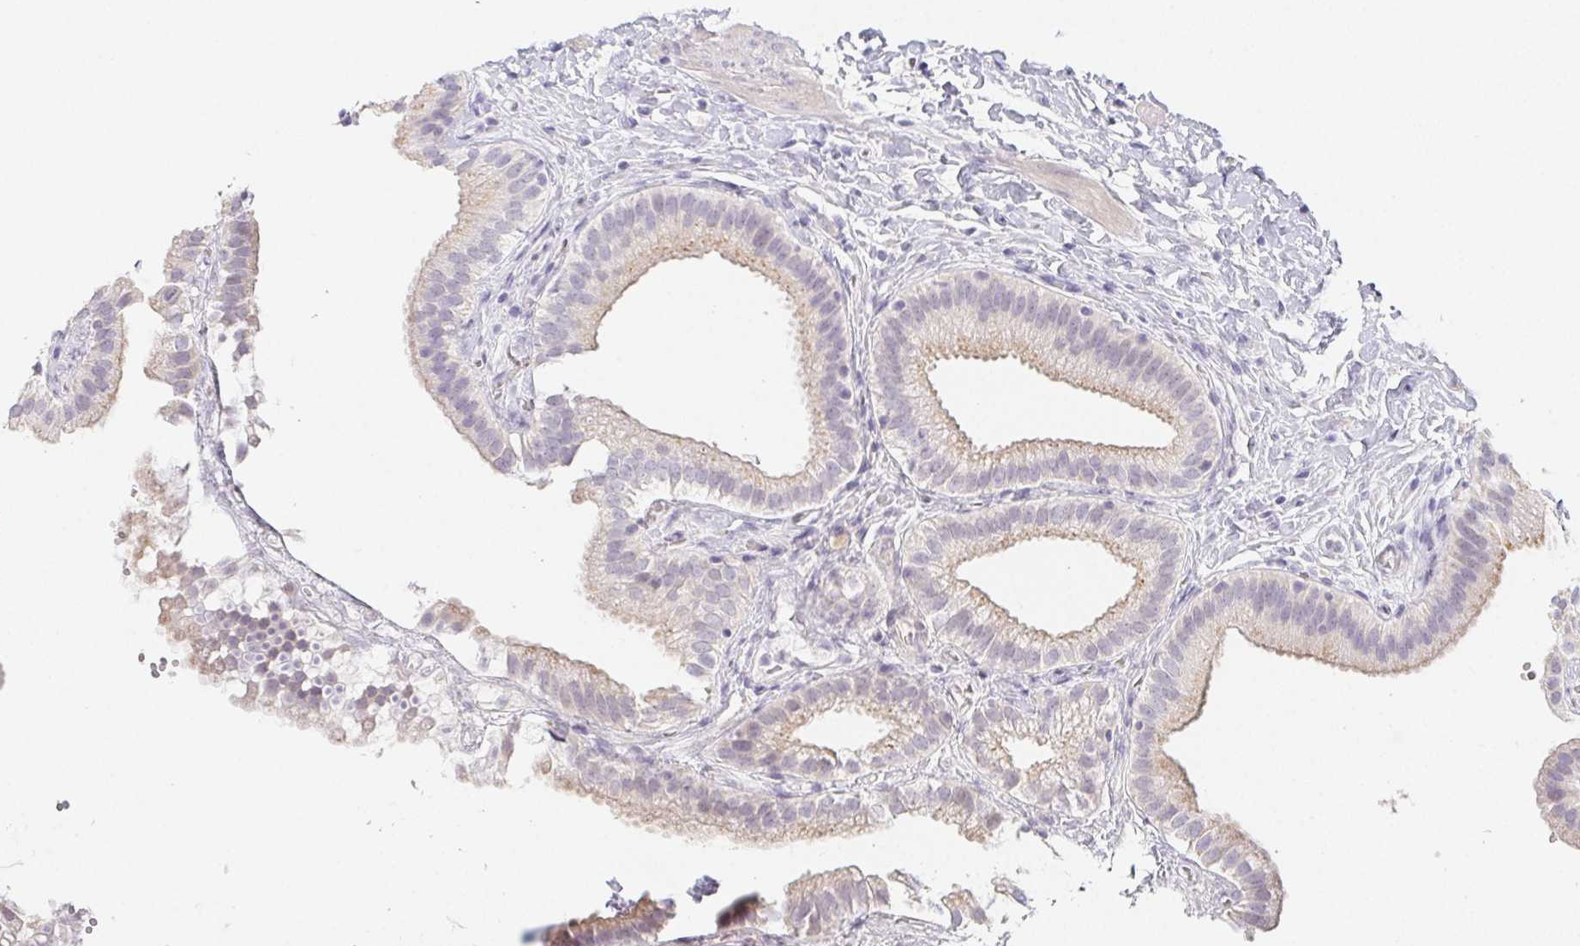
{"staining": {"intensity": "weak", "quantity": "<25%", "location": "cytoplasmic/membranous"}, "tissue": "gallbladder", "cell_type": "Glandular cells", "image_type": "normal", "snomed": [{"axis": "morphology", "description": "Normal tissue, NOS"}, {"axis": "topography", "description": "Gallbladder"}], "caption": "High power microscopy micrograph of an immunohistochemistry (IHC) histopathology image of benign gallbladder, revealing no significant expression in glandular cells. (Immunohistochemistry, brightfield microscopy, high magnification).", "gene": "GLIPR1L1", "patient": {"sex": "female", "age": 63}}